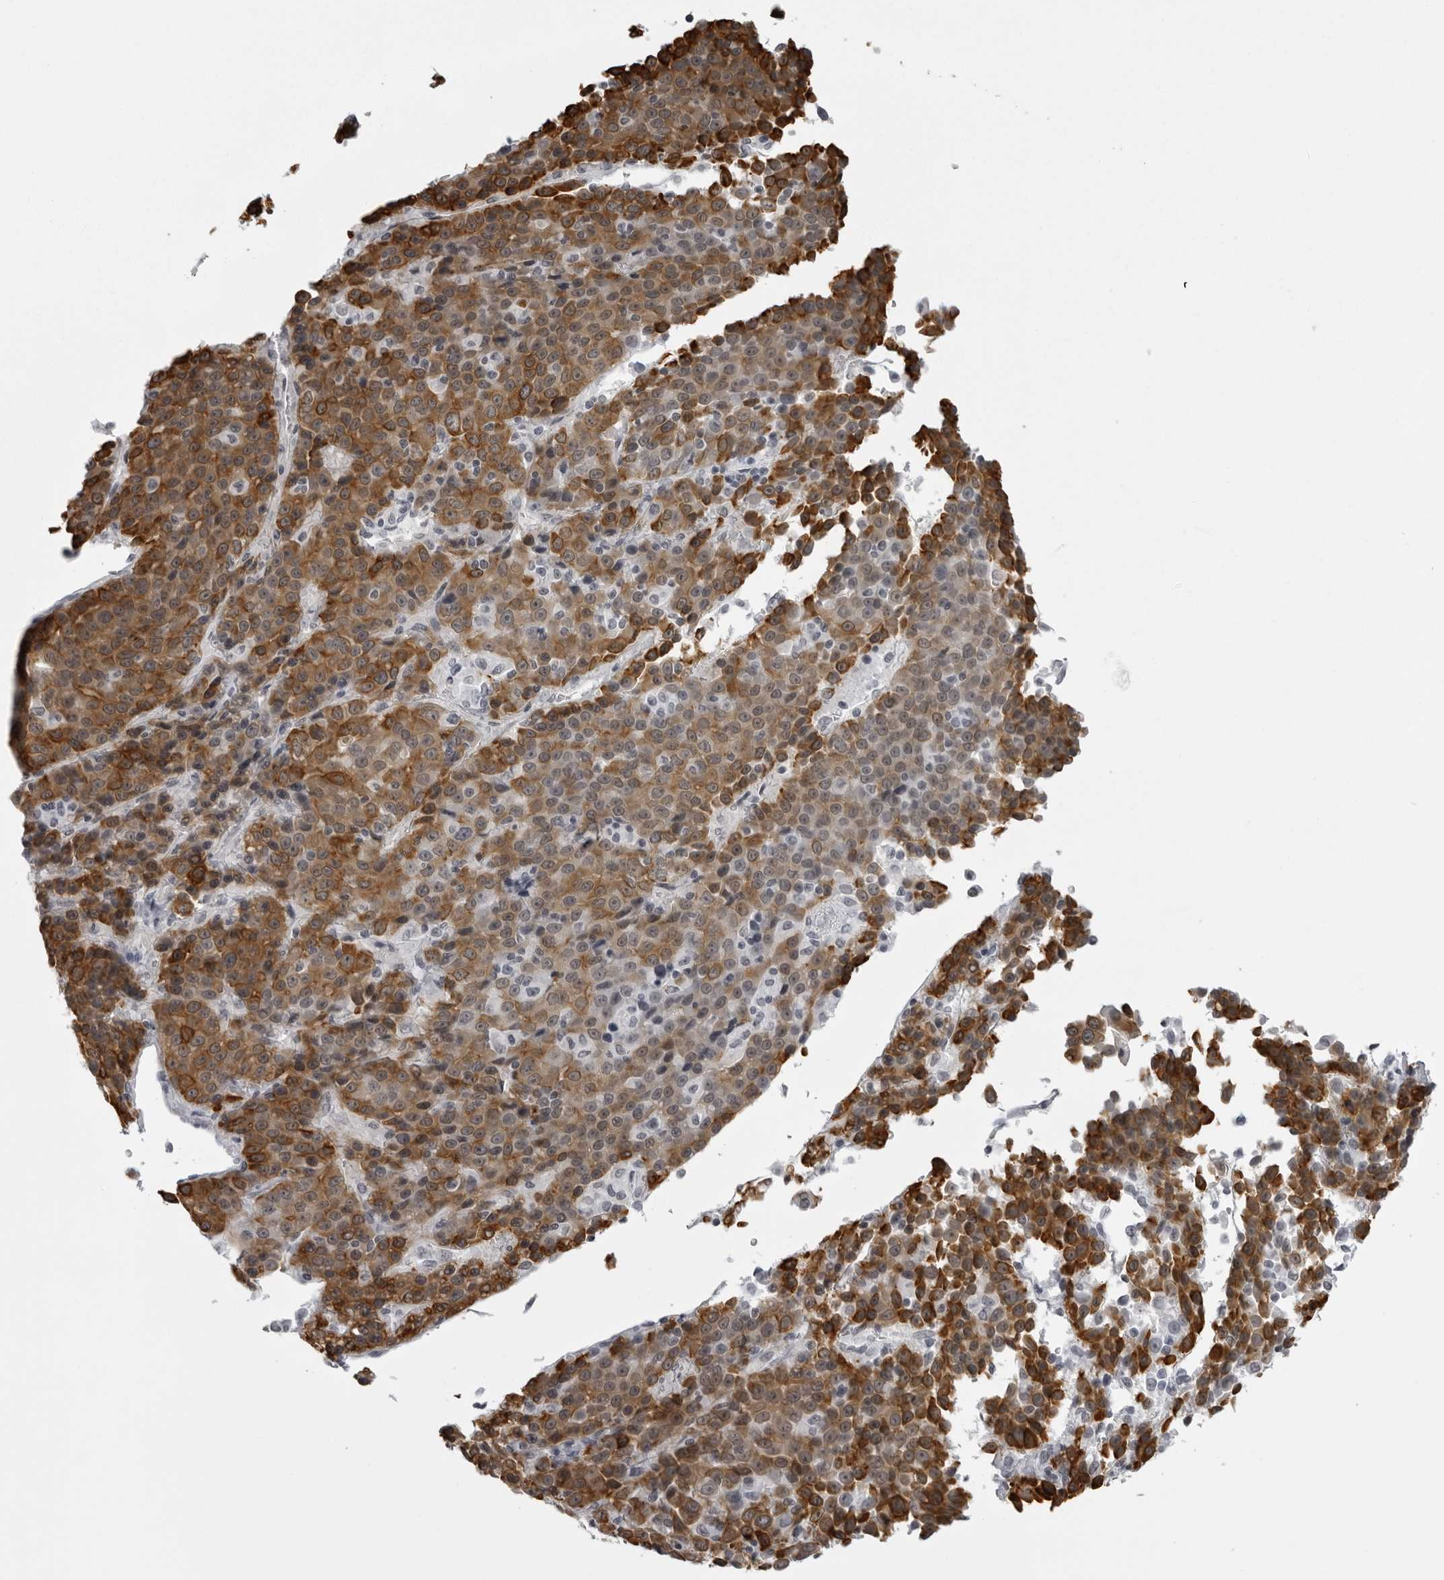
{"staining": {"intensity": "moderate", "quantity": ">75%", "location": "cytoplasmic/membranous"}, "tissue": "liver cancer", "cell_type": "Tumor cells", "image_type": "cancer", "snomed": [{"axis": "morphology", "description": "Carcinoma, Hepatocellular, NOS"}, {"axis": "topography", "description": "Liver"}], "caption": "Liver cancer (hepatocellular carcinoma) tissue demonstrates moderate cytoplasmic/membranous staining in about >75% of tumor cells, visualized by immunohistochemistry.", "gene": "UROD", "patient": {"sex": "female", "age": 53}}